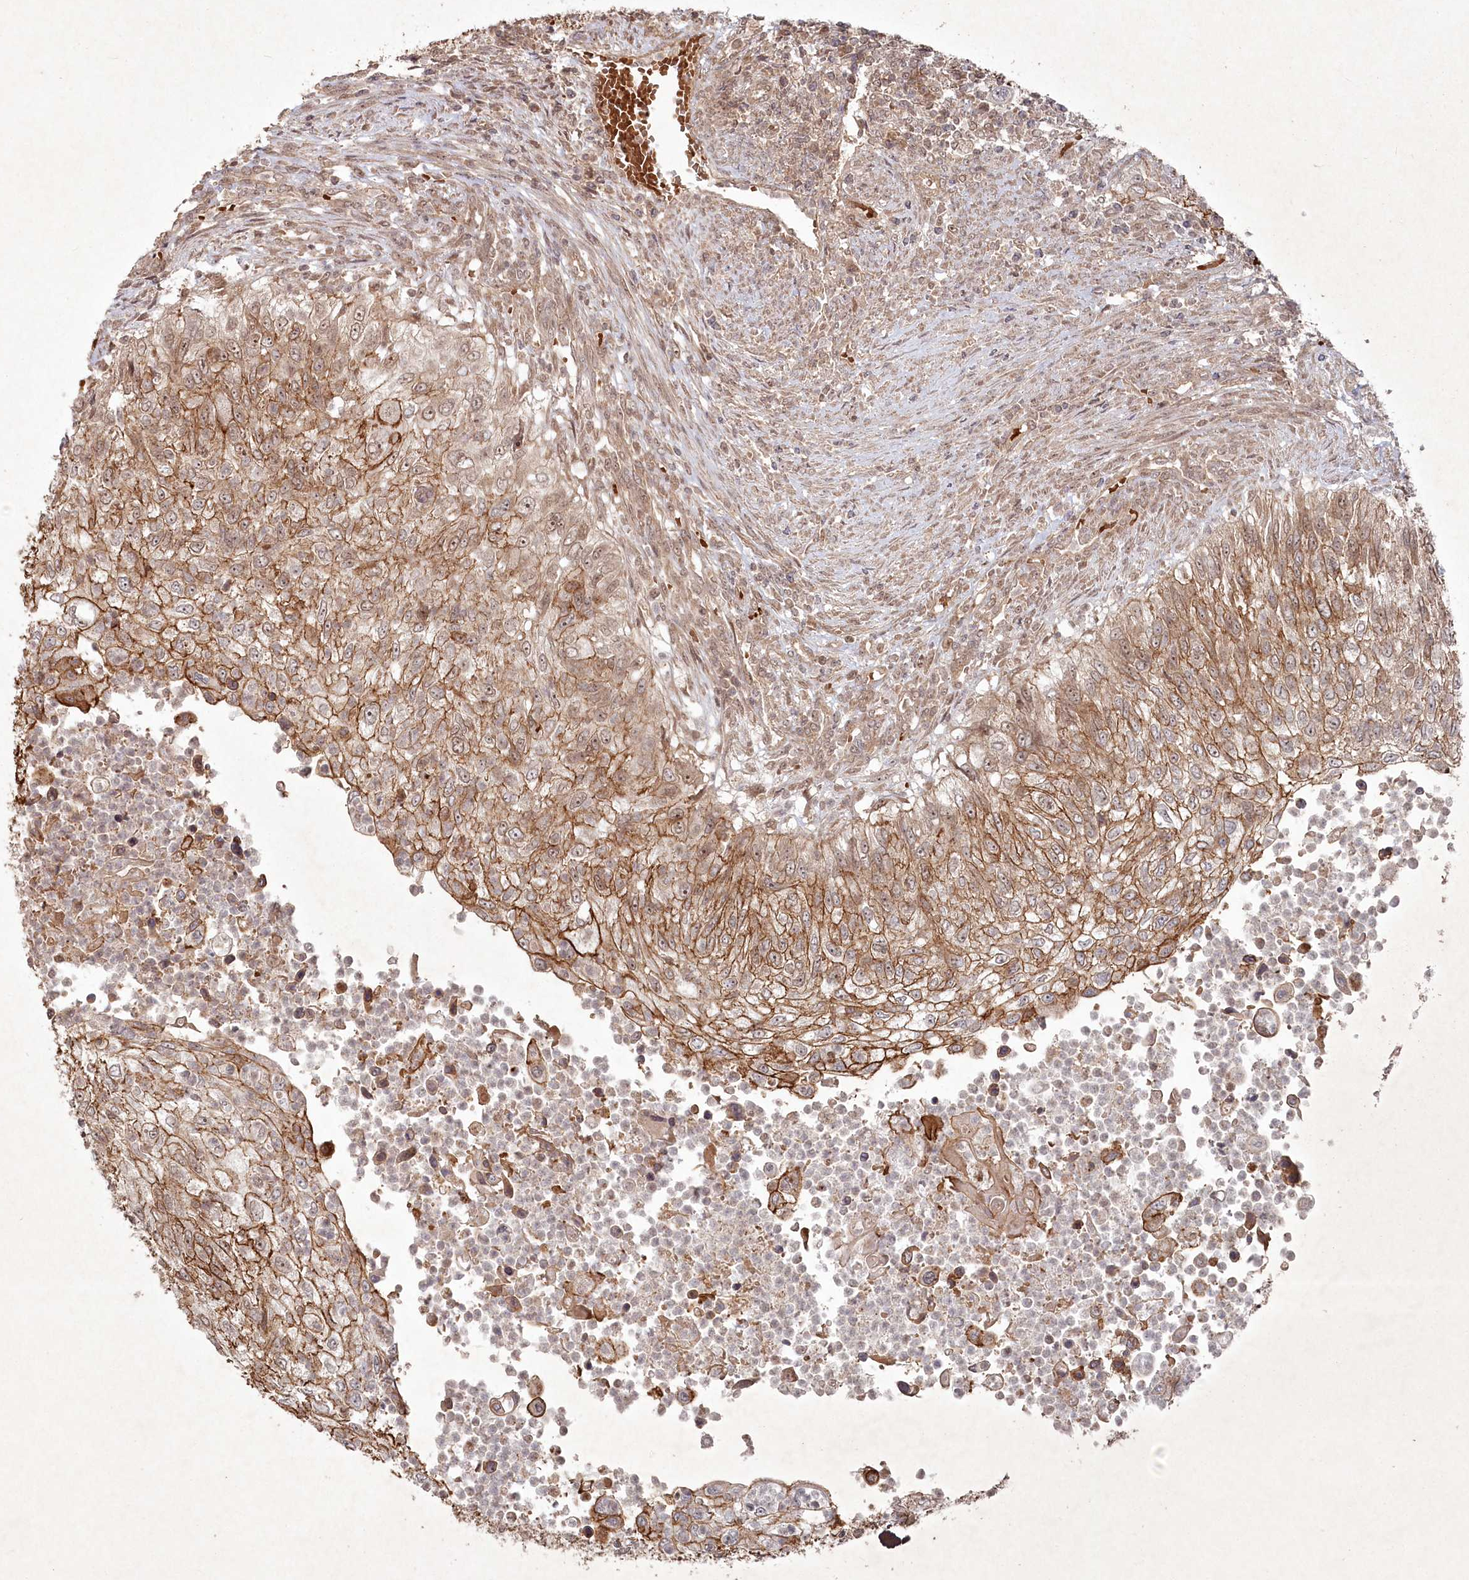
{"staining": {"intensity": "moderate", "quantity": ">75%", "location": "cytoplasmic/membranous"}, "tissue": "urothelial cancer", "cell_type": "Tumor cells", "image_type": "cancer", "snomed": [{"axis": "morphology", "description": "Urothelial carcinoma, High grade"}, {"axis": "topography", "description": "Urinary bladder"}], "caption": "The histopathology image demonstrates staining of urothelial cancer, revealing moderate cytoplasmic/membranous protein positivity (brown color) within tumor cells.", "gene": "FBXL17", "patient": {"sex": "female", "age": 60}}